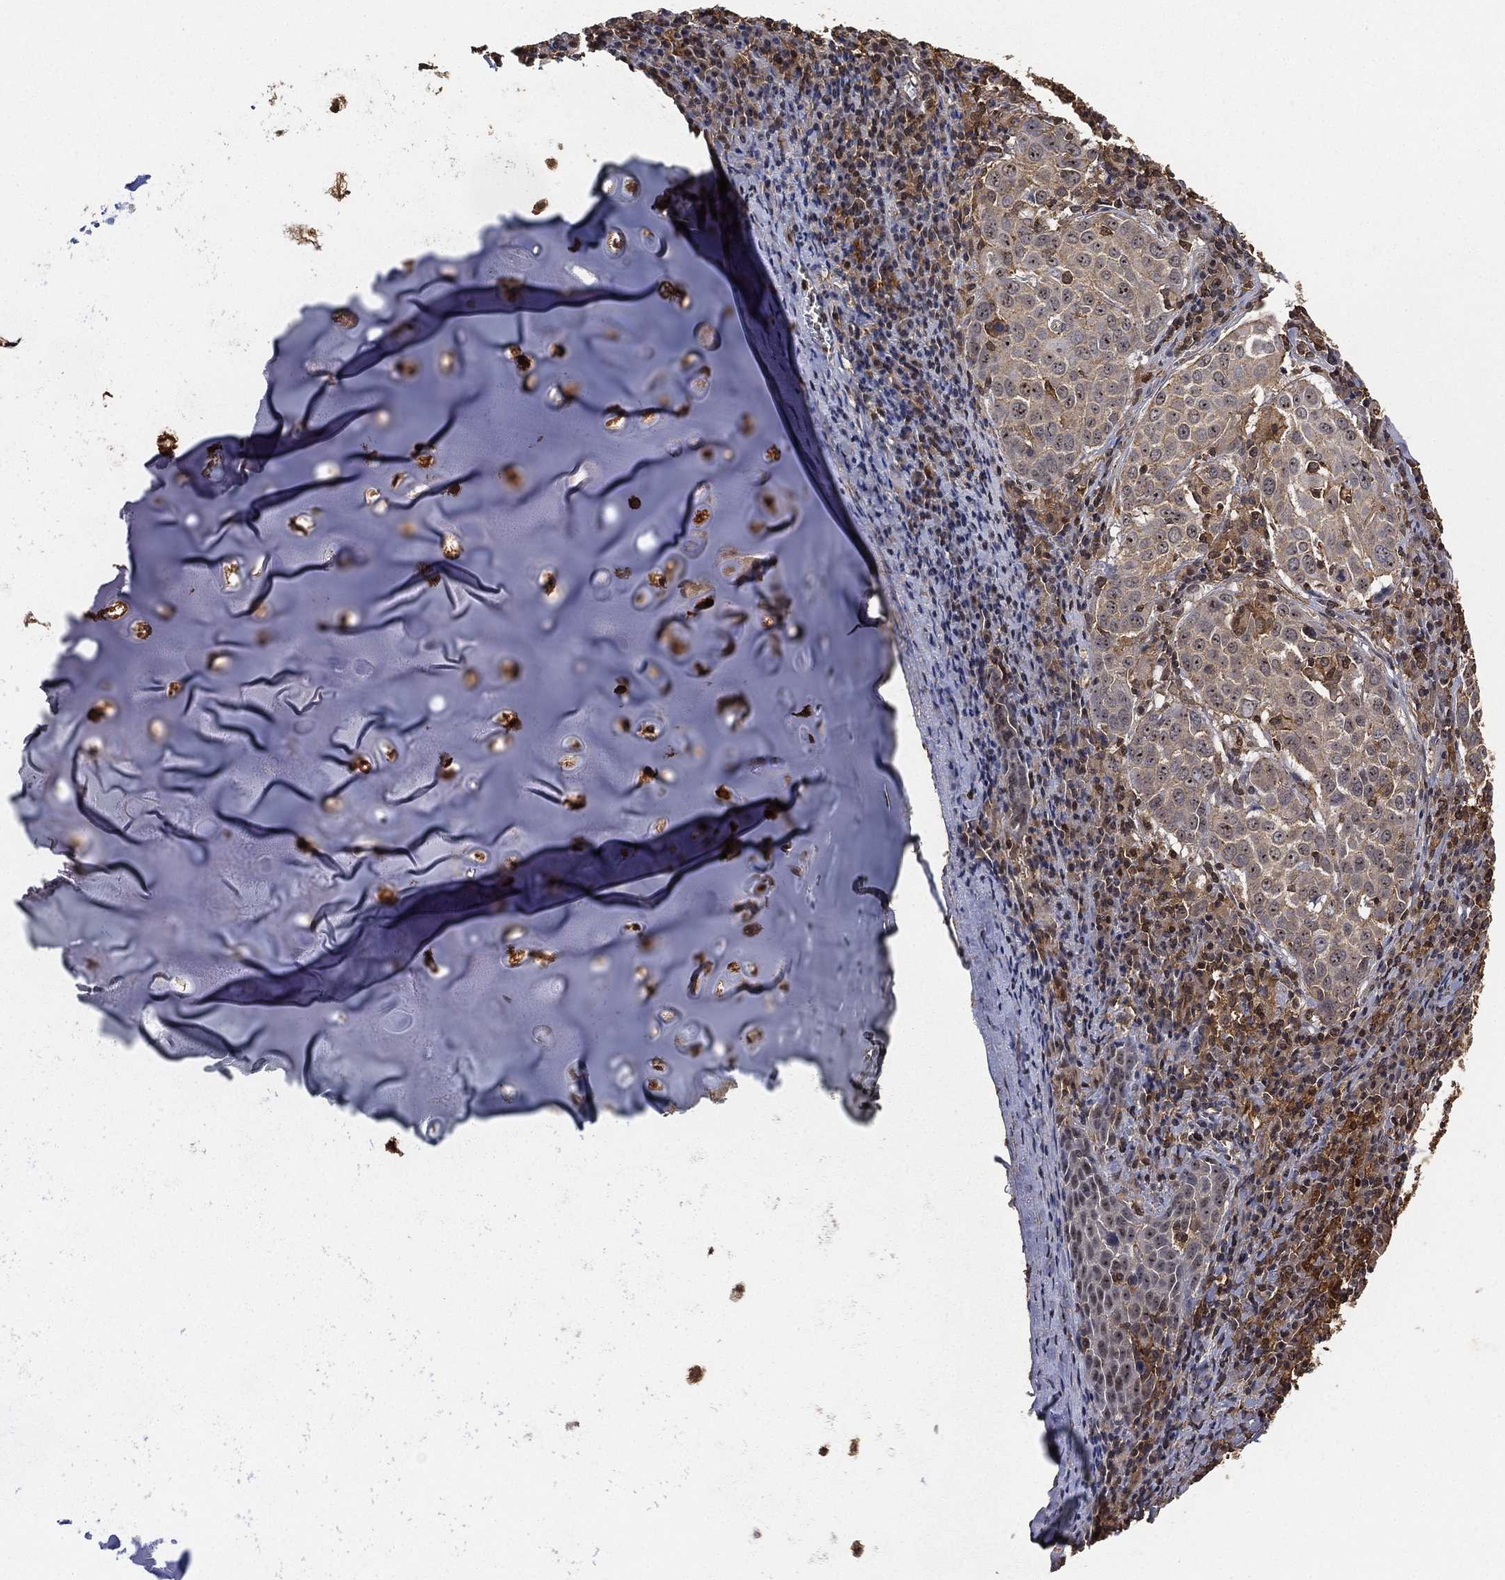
{"staining": {"intensity": "negative", "quantity": "none", "location": "none"}, "tissue": "lung cancer", "cell_type": "Tumor cells", "image_type": "cancer", "snomed": [{"axis": "morphology", "description": "Squamous cell carcinoma, NOS"}, {"axis": "topography", "description": "Lung"}], "caption": "Image shows no significant protein expression in tumor cells of lung cancer (squamous cell carcinoma).", "gene": "CRYL1", "patient": {"sex": "male", "age": 57}}